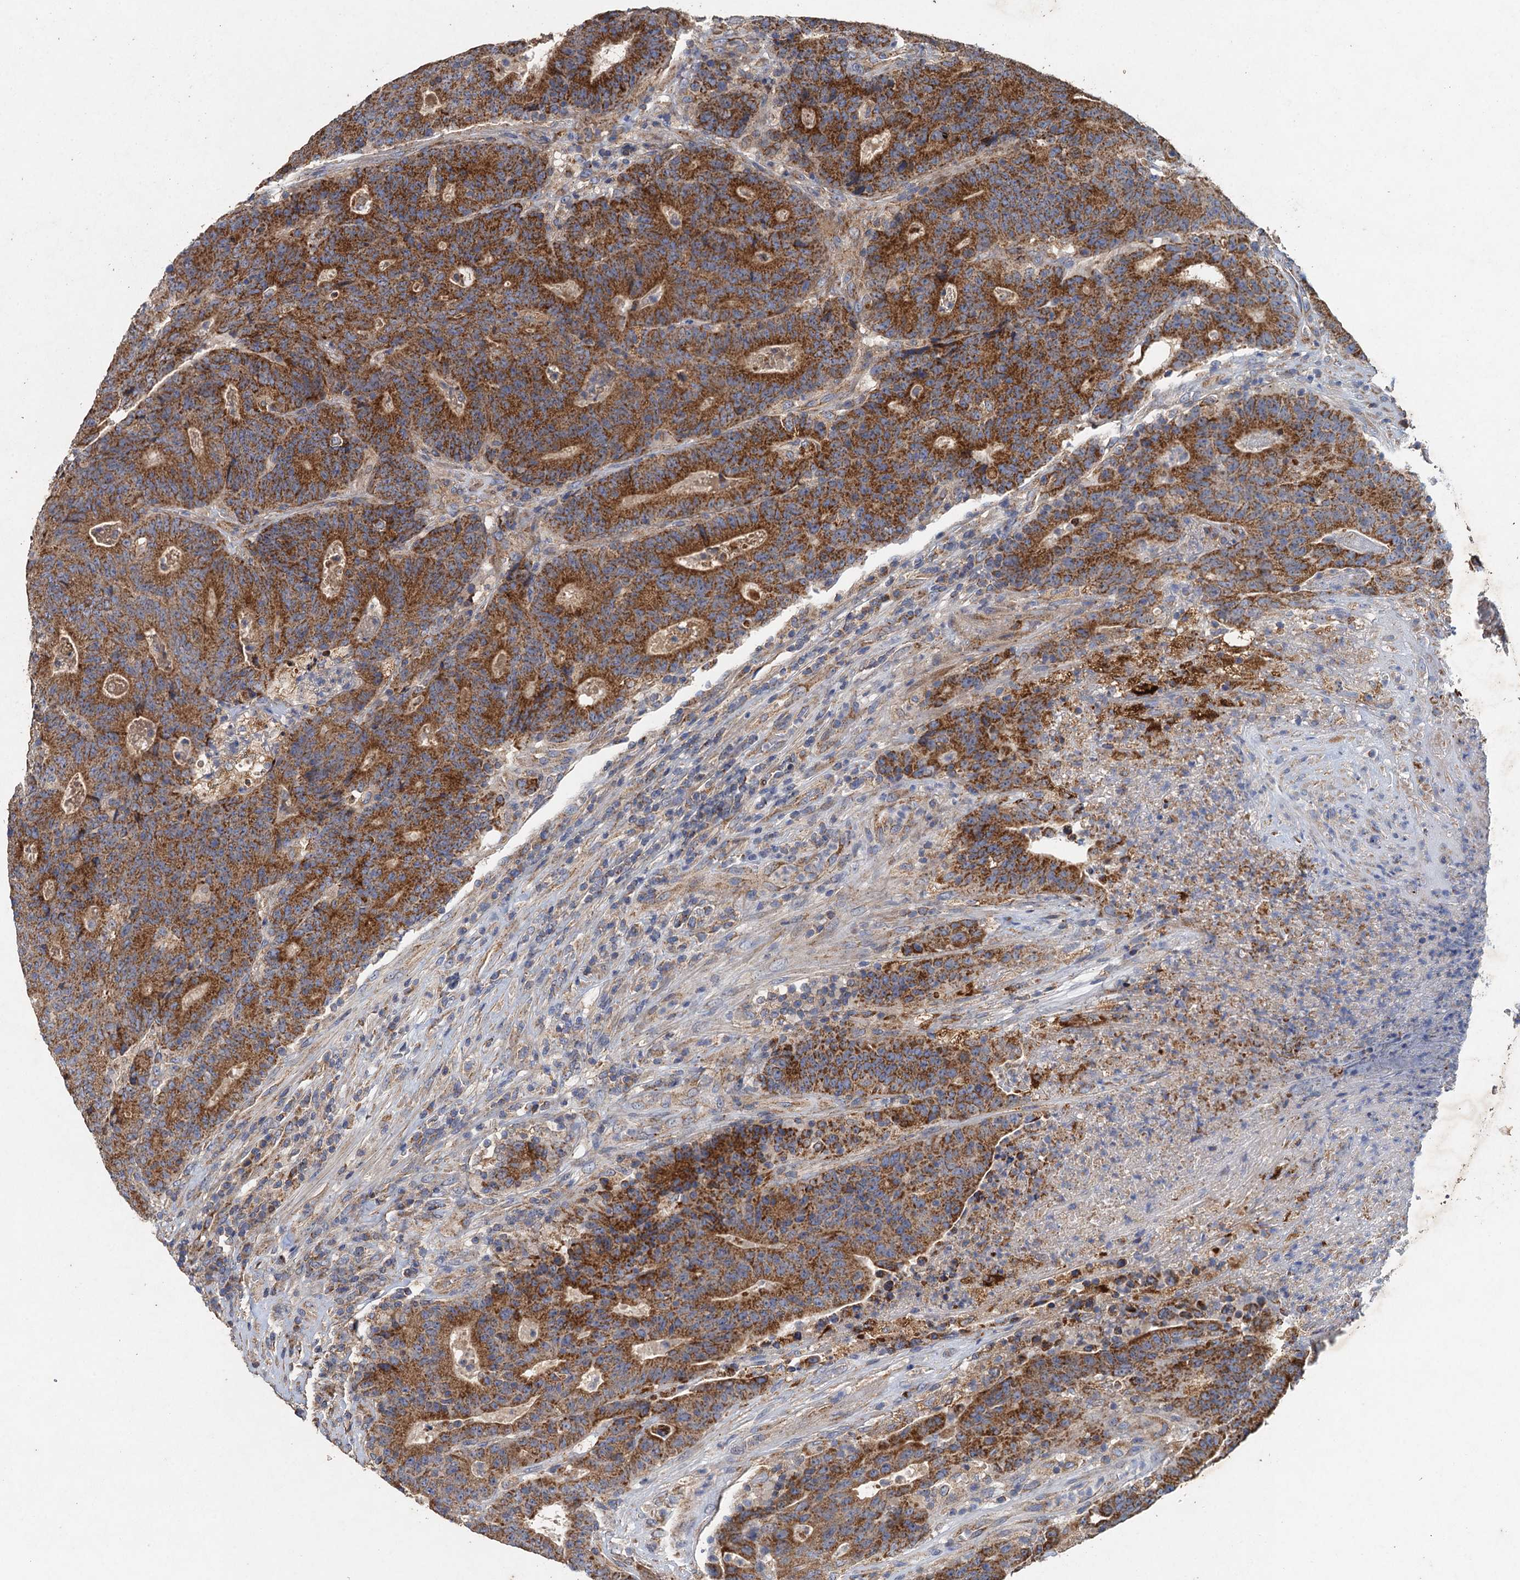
{"staining": {"intensity": "moderate", "quantity": ">75%", "location": "cytoplasmic/membranous"}, "tissue": "colorectal cancer", "cell_type": "Tumor cells", "image_type": "cancer", "snomed": [{"axis": "morphology", "description": "Adenocarcinoma, NOS"}, {"axis": "topography", "description": "Colon"}], "caption": "Protein expression analysis of adenocarcinoma (colorectal) shows moderate cytoplasmic/membranous staining in about >75% of tumor cells. Nuclei are stained in blue.", "gene": "BCS1L", "patient": {"sex": "female", "age": 75}}